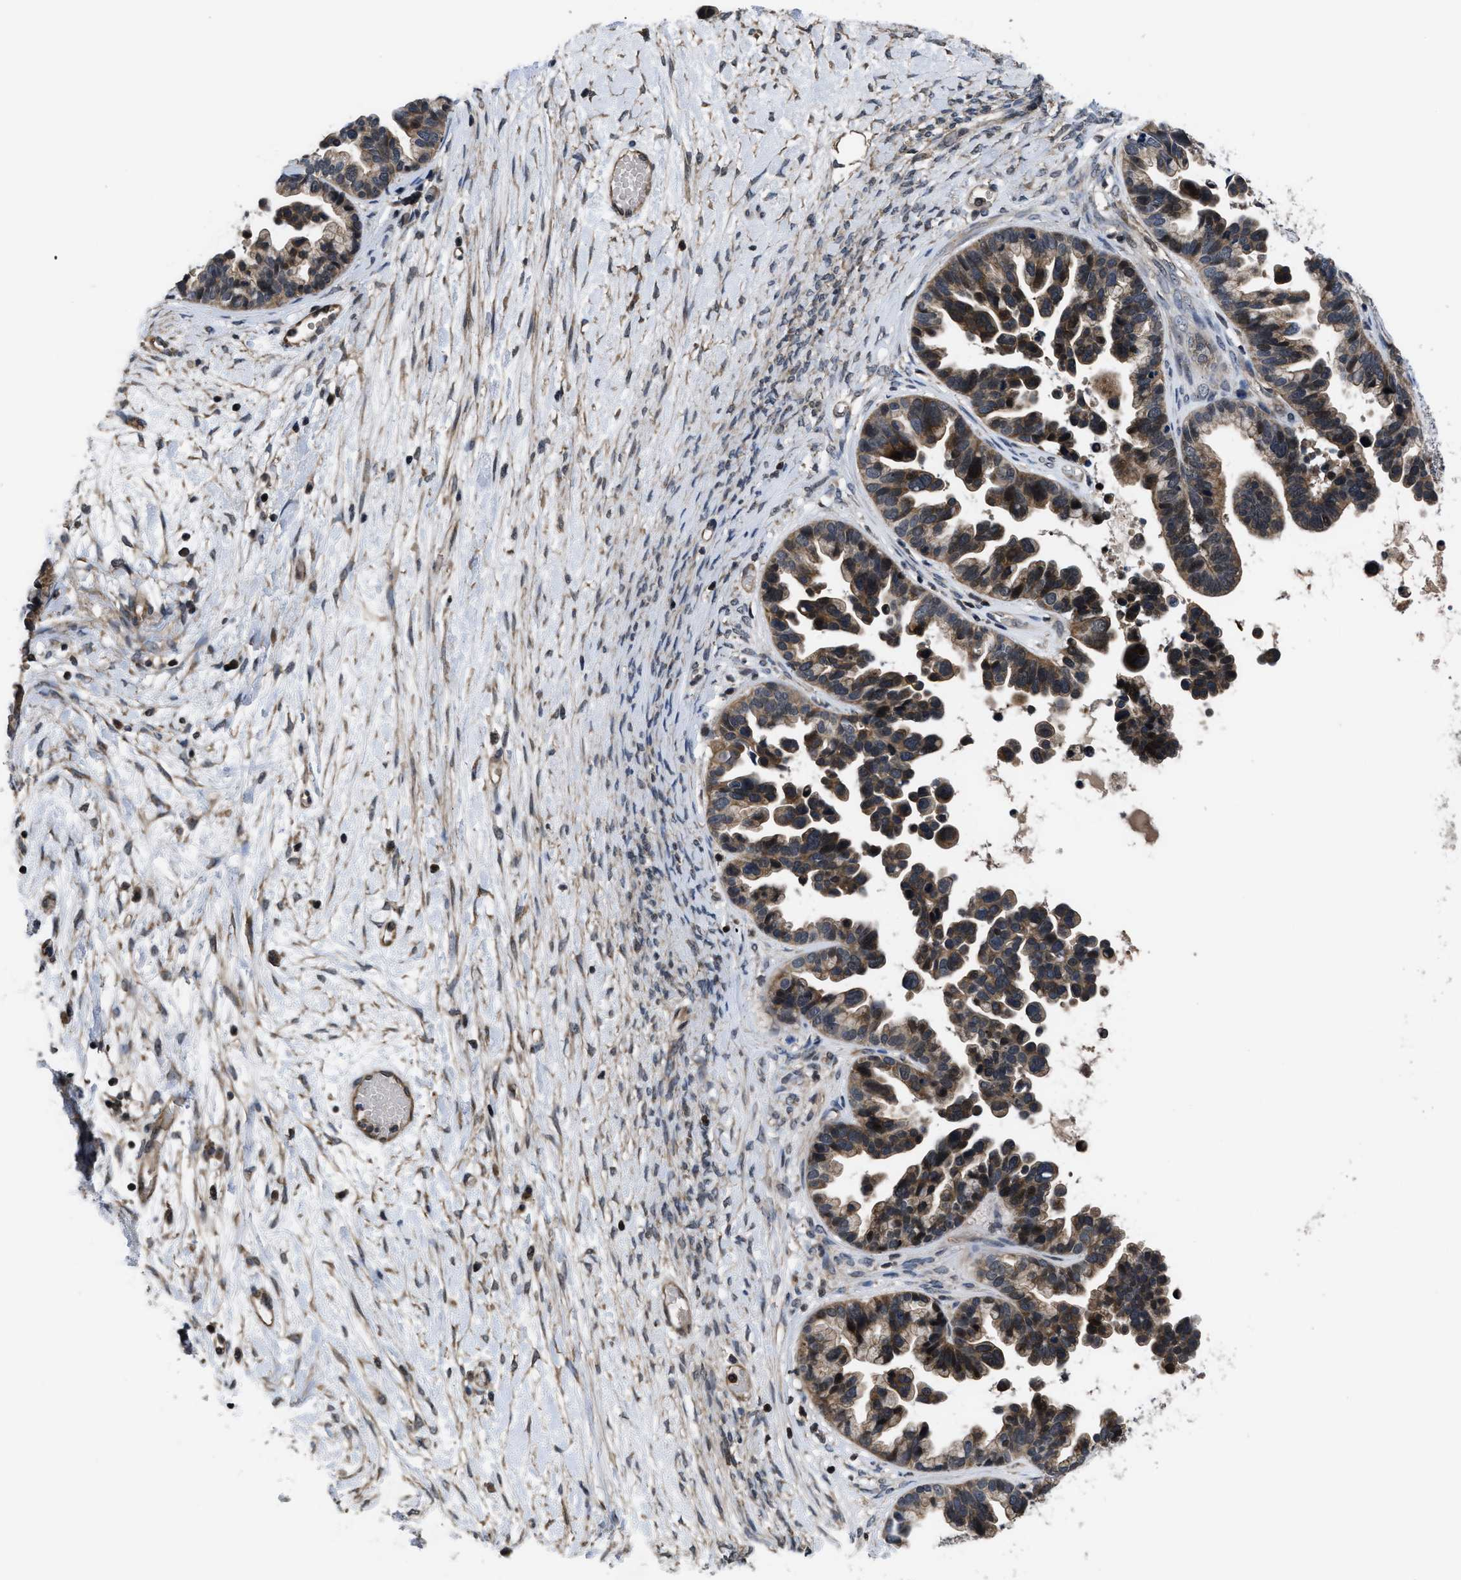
{"staining": {"intensity": "moderate", "quantity": ">75%", "location": "cytoplasmic/membranous"}, "tissue": "ovarian cancer", "cell_type": "Tumor cells", "image_type": "cancer", "snomed": [{"axis": "morphology", "description": "Cystadenocarcinoma, serous, NOS"}, {"axis": "topography", "description": "Ovary"}], "caption": "This photomicrograph reveals ovarian cancer stained with immunohistochemistry (IHC) to label a protein in brown. The cytoplasmic/membranous of tumor cells show moderate positivity for the protein. Nuclei are counter-stained blue.", "gene": "DNAJC14", "patient": {"sex": "female", "age": 56}}